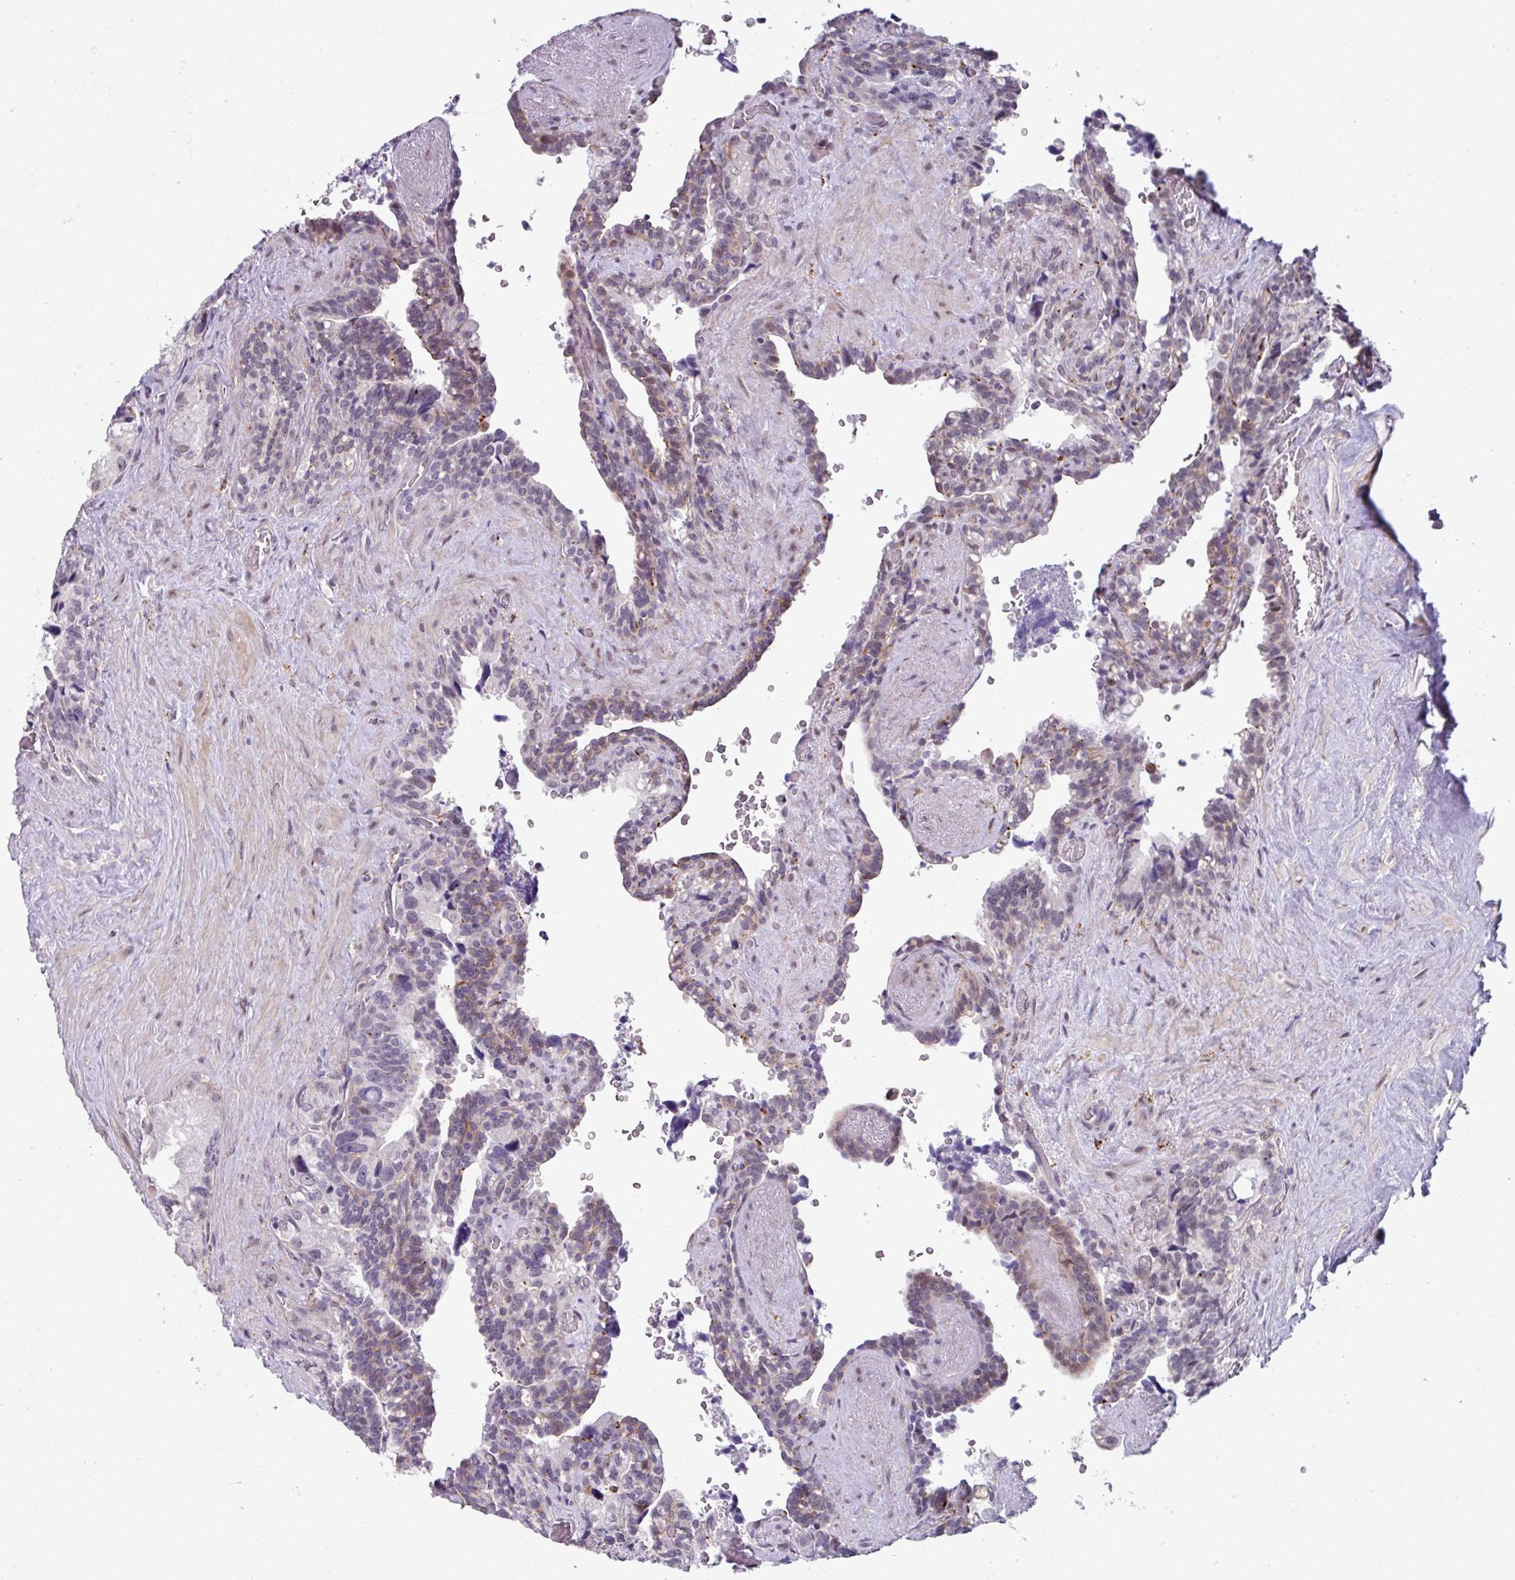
{"staining": {"intensity": "weak", "quantity": "25%-75%", "location": "cytoplasmic/membranous"}, "tissue": "seminal vesicle", "cell_type": "Glandular cells", "image_type": "normal", "snomed": [{"axis": "morphology", "description": "Normal tissue, NOS"}, {"axis": "topography", "description": "Seminal veicle"}], "caption": "Weak cytoplasmic/membranous expression is present in about 25%-75% of glandular cells in unremarkable seminal vesicle. (DAB IHC, brown staining for protein, blue staining for nuclei).", "gene": "BMS1", "patient": {"sex": "male", "age": 68}}